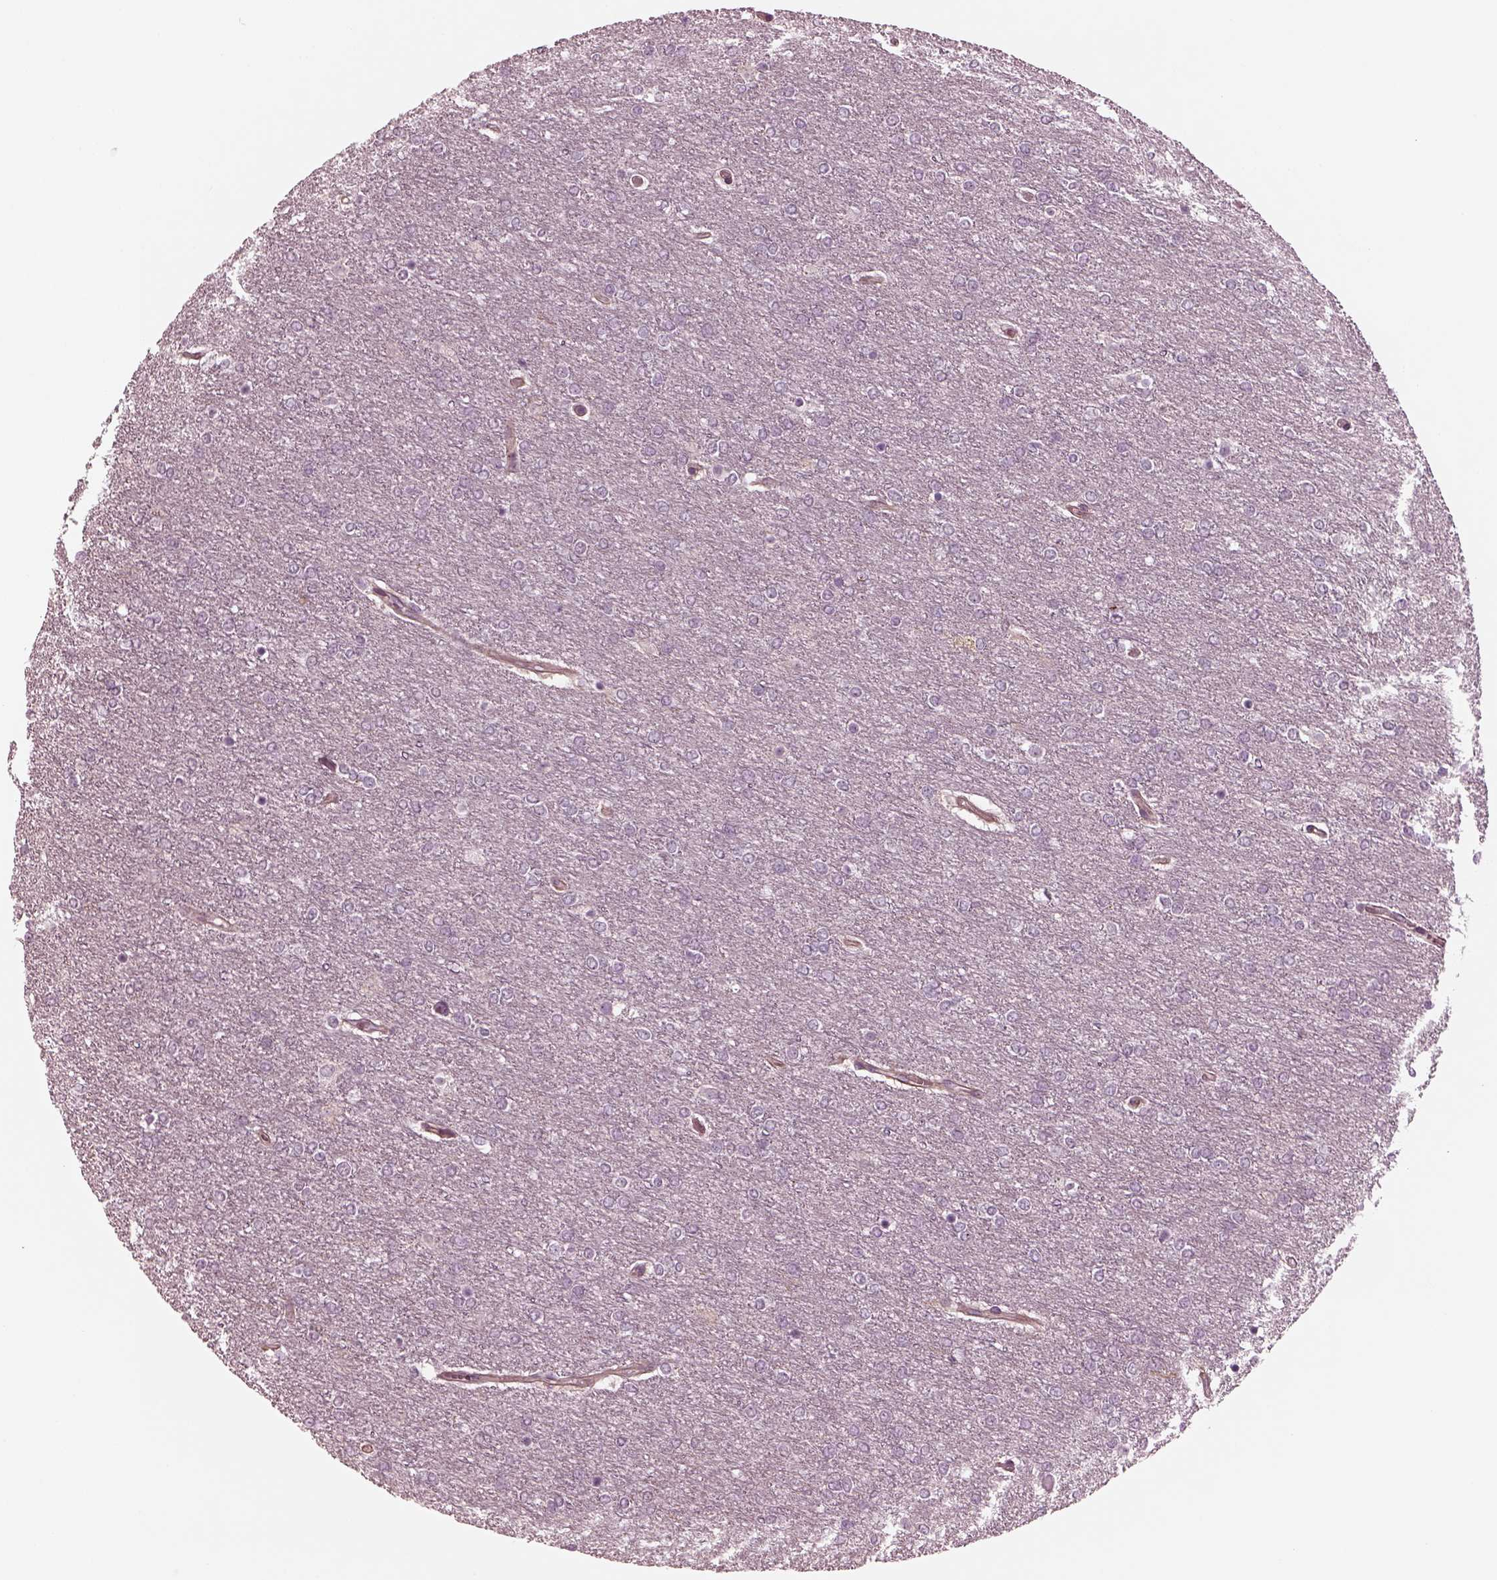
{"staining": {"intensity": "negative", "quantity": "none", "location": "none"}, "tissue": "glioma", "cell_type": "Tumor cells", "image_type": "cancer", "snomed": [{"axis": "morphology", "description": "Glioma, malignant, High grade"}, {"axis": "topography", "description": "Brain"}], "caption": "There is no significant staining in tumor cells of glioma.", "gene": "KIF6", "patient": {"sex": "female", "age": 61}}